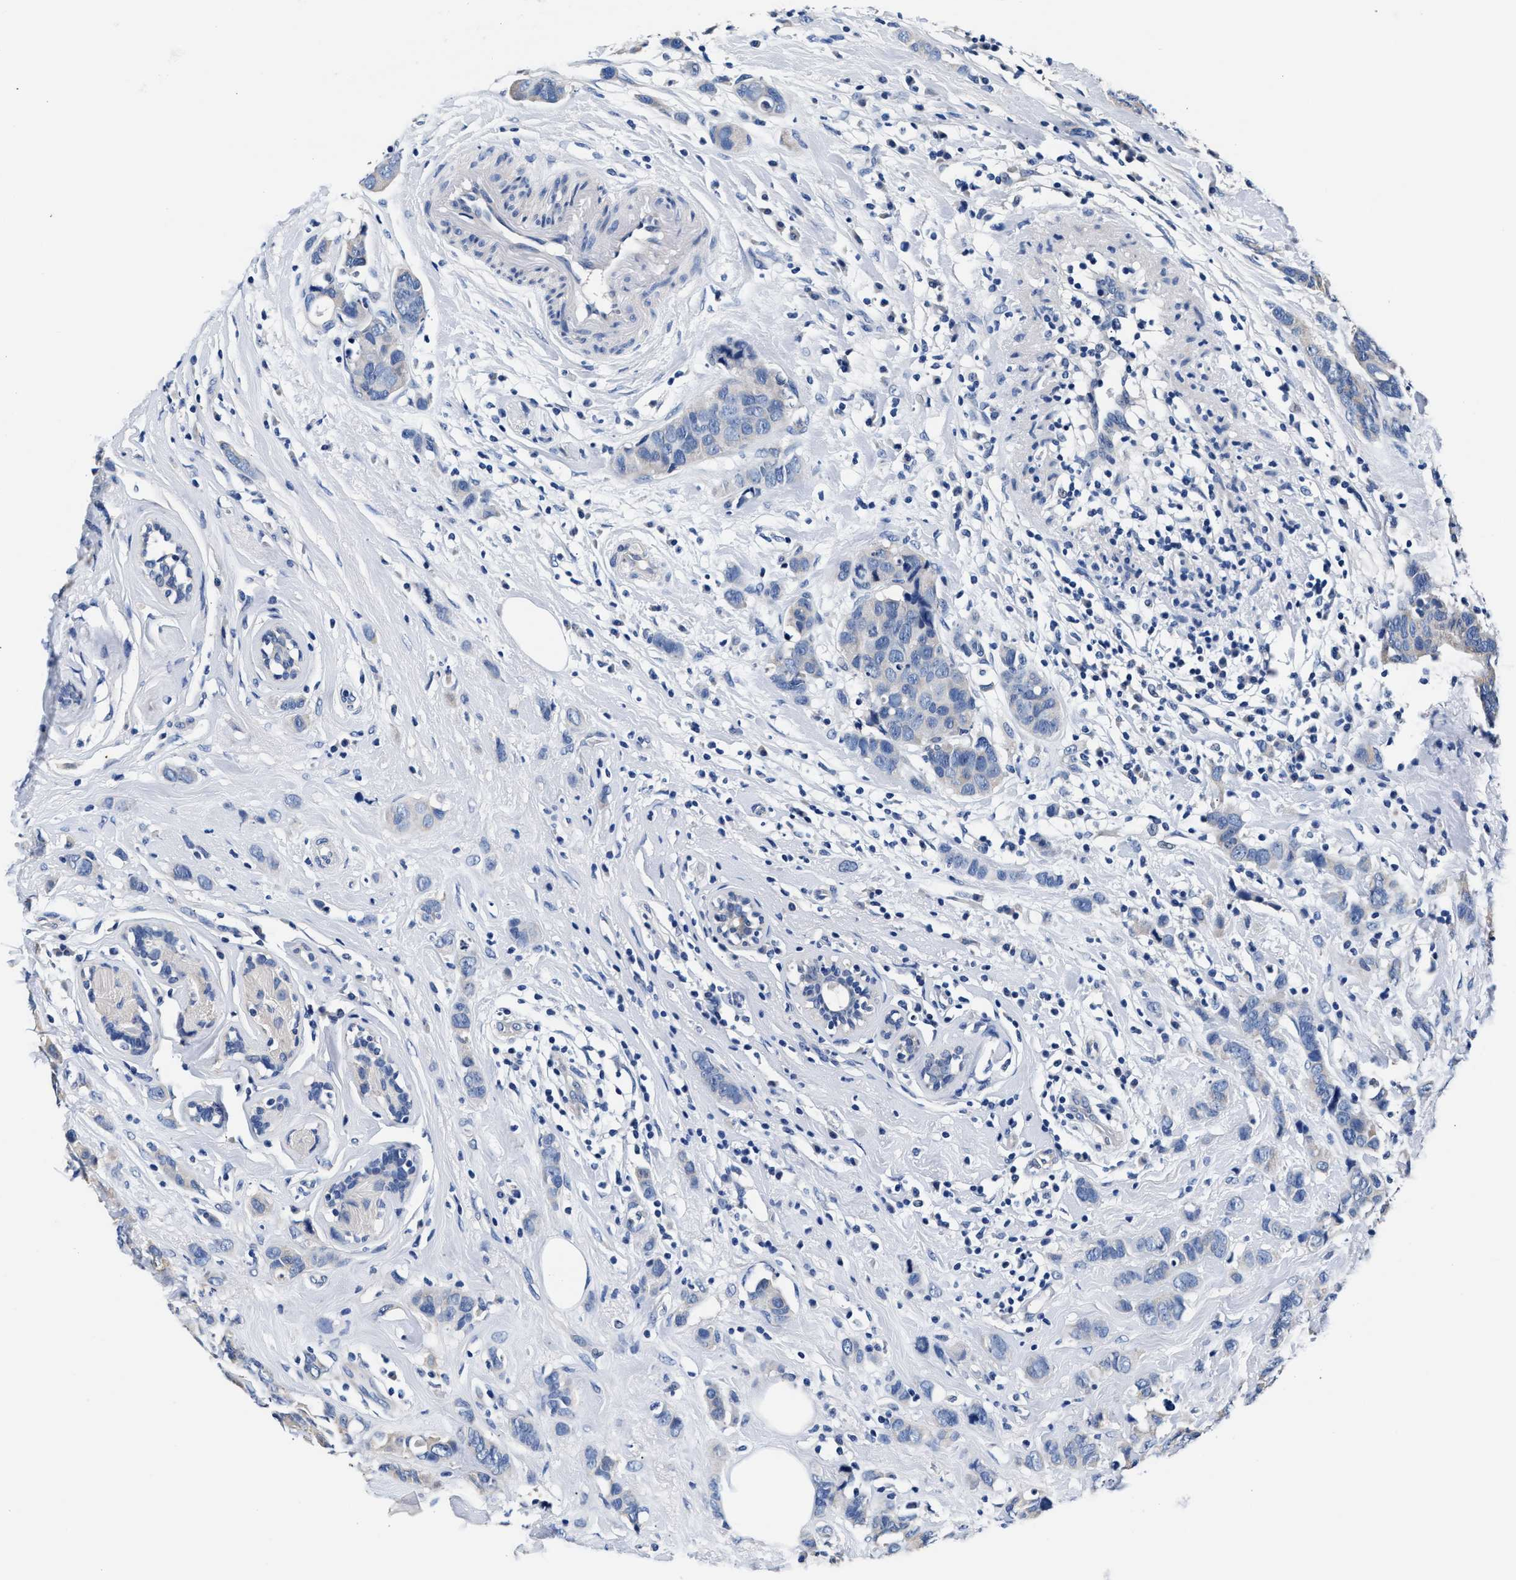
{"staining": {"intensity": "negative", "quantity": "none", "location": "none"}, "tissue": "breast cancer", "cell_type": "Tumor cells", "image_type": "cancer", "snomed": [{"axis": "morphology", "description": "Normal tissue, NOS"}, {"axis": "morphology", "description": "Duct carcinoma"}, {"axis": "topography", "description": "Breast"}], "caption": "IHC of human breast infiltrating ductal carcinoma shows no staining in tumor cells.", "gene": "GSTM1", "patient": {"sex": "female", "age": 50}}